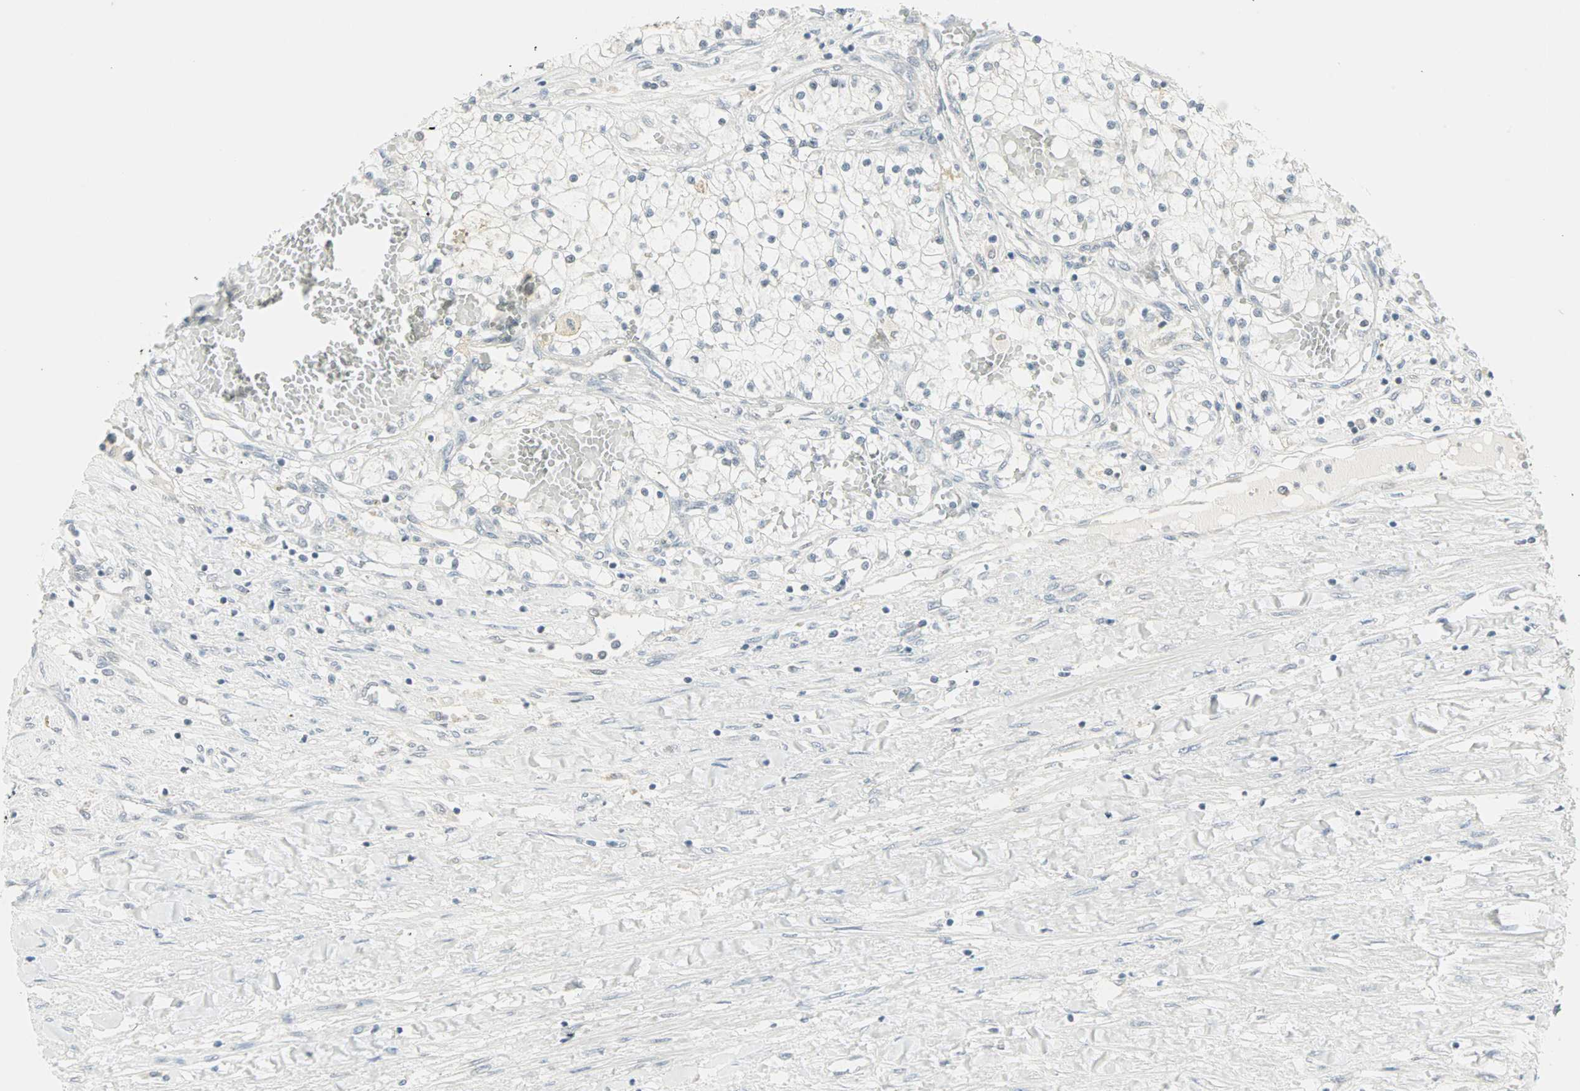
{"staining": {"intensity": "negative", "quantity": "none", "location": "none"}, "tissue": "renal cancer", "cell_type": "Tumor cells", "image_type": "cancer", "snomed": [{"axis": "morphology", "description": "Adenocarcinoma, NOS"}, {"axis": "topography", "description": "Kidney"}], "caption": "This photomicrograph is of renal cancer (adenocarcinoma) stained with immunohistochemistry to label a protein in brown with the nuclei are counter-stained blue. There is no positivity in tumor cells.", "gene": "PTPA", "patient": {"sex": "male", "age": 68}}